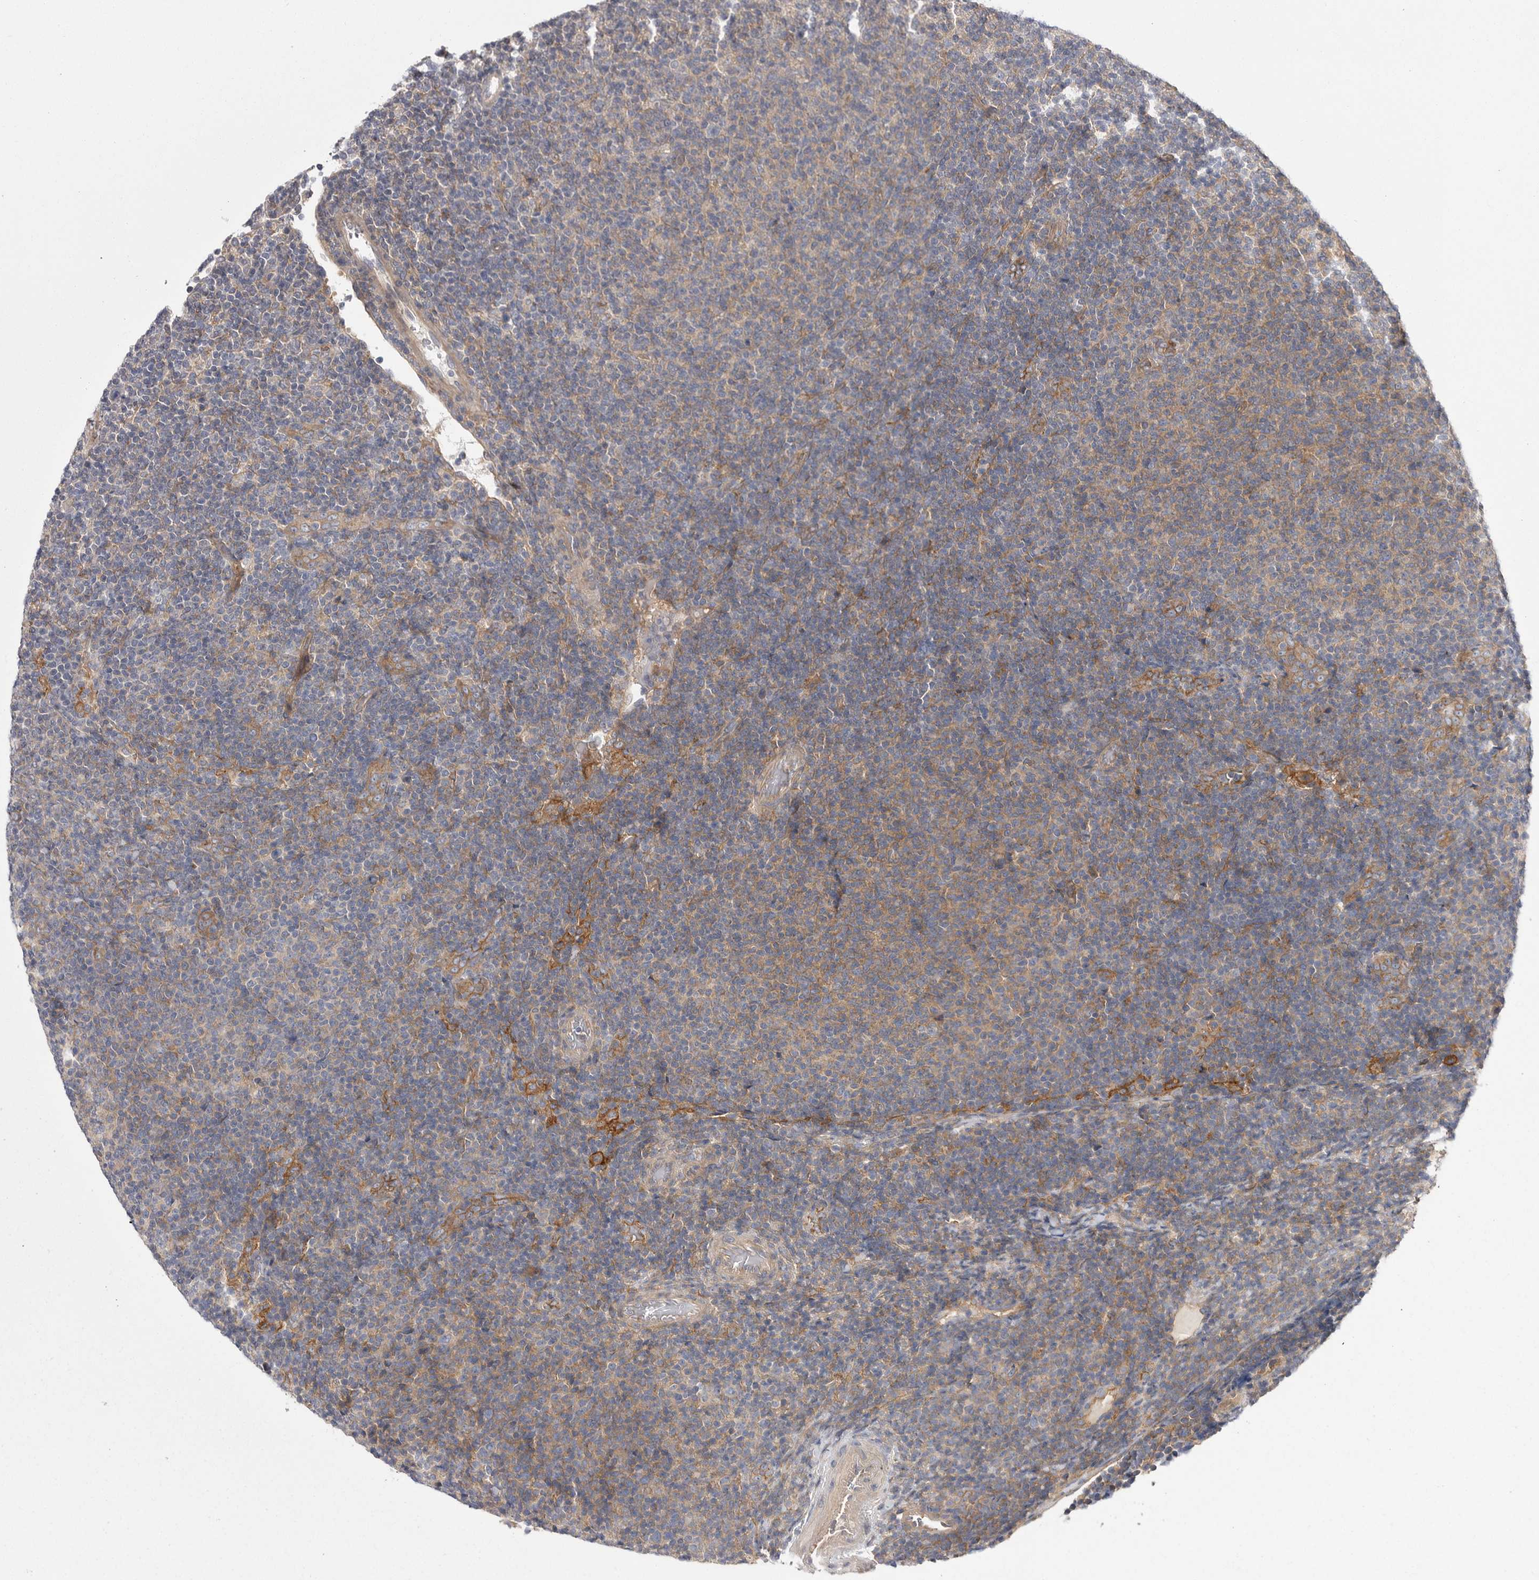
{"staining": {"intensity": "weak", "quantity": "25%-75%", "location": "cytoplasmic/membranous"}, "tissue": "lymphoma", "cell_type": "Tumor cells", "image_type": "cancer", "snomed": [{"axis": "morphology", "description": "Malignant lymphoma, non-Hodgkin's type, Low grade"}, {"axis": "topography", "description": "Lymph node"}], "caption": "Lymphoma stained with a brown dye demonstrates weak cytoplasmic/membranous positive positivity in approximately 25%-75% of tumor cells.", "gene": "OSBPL9", "patient": {"sex": "male", "age": 66}}